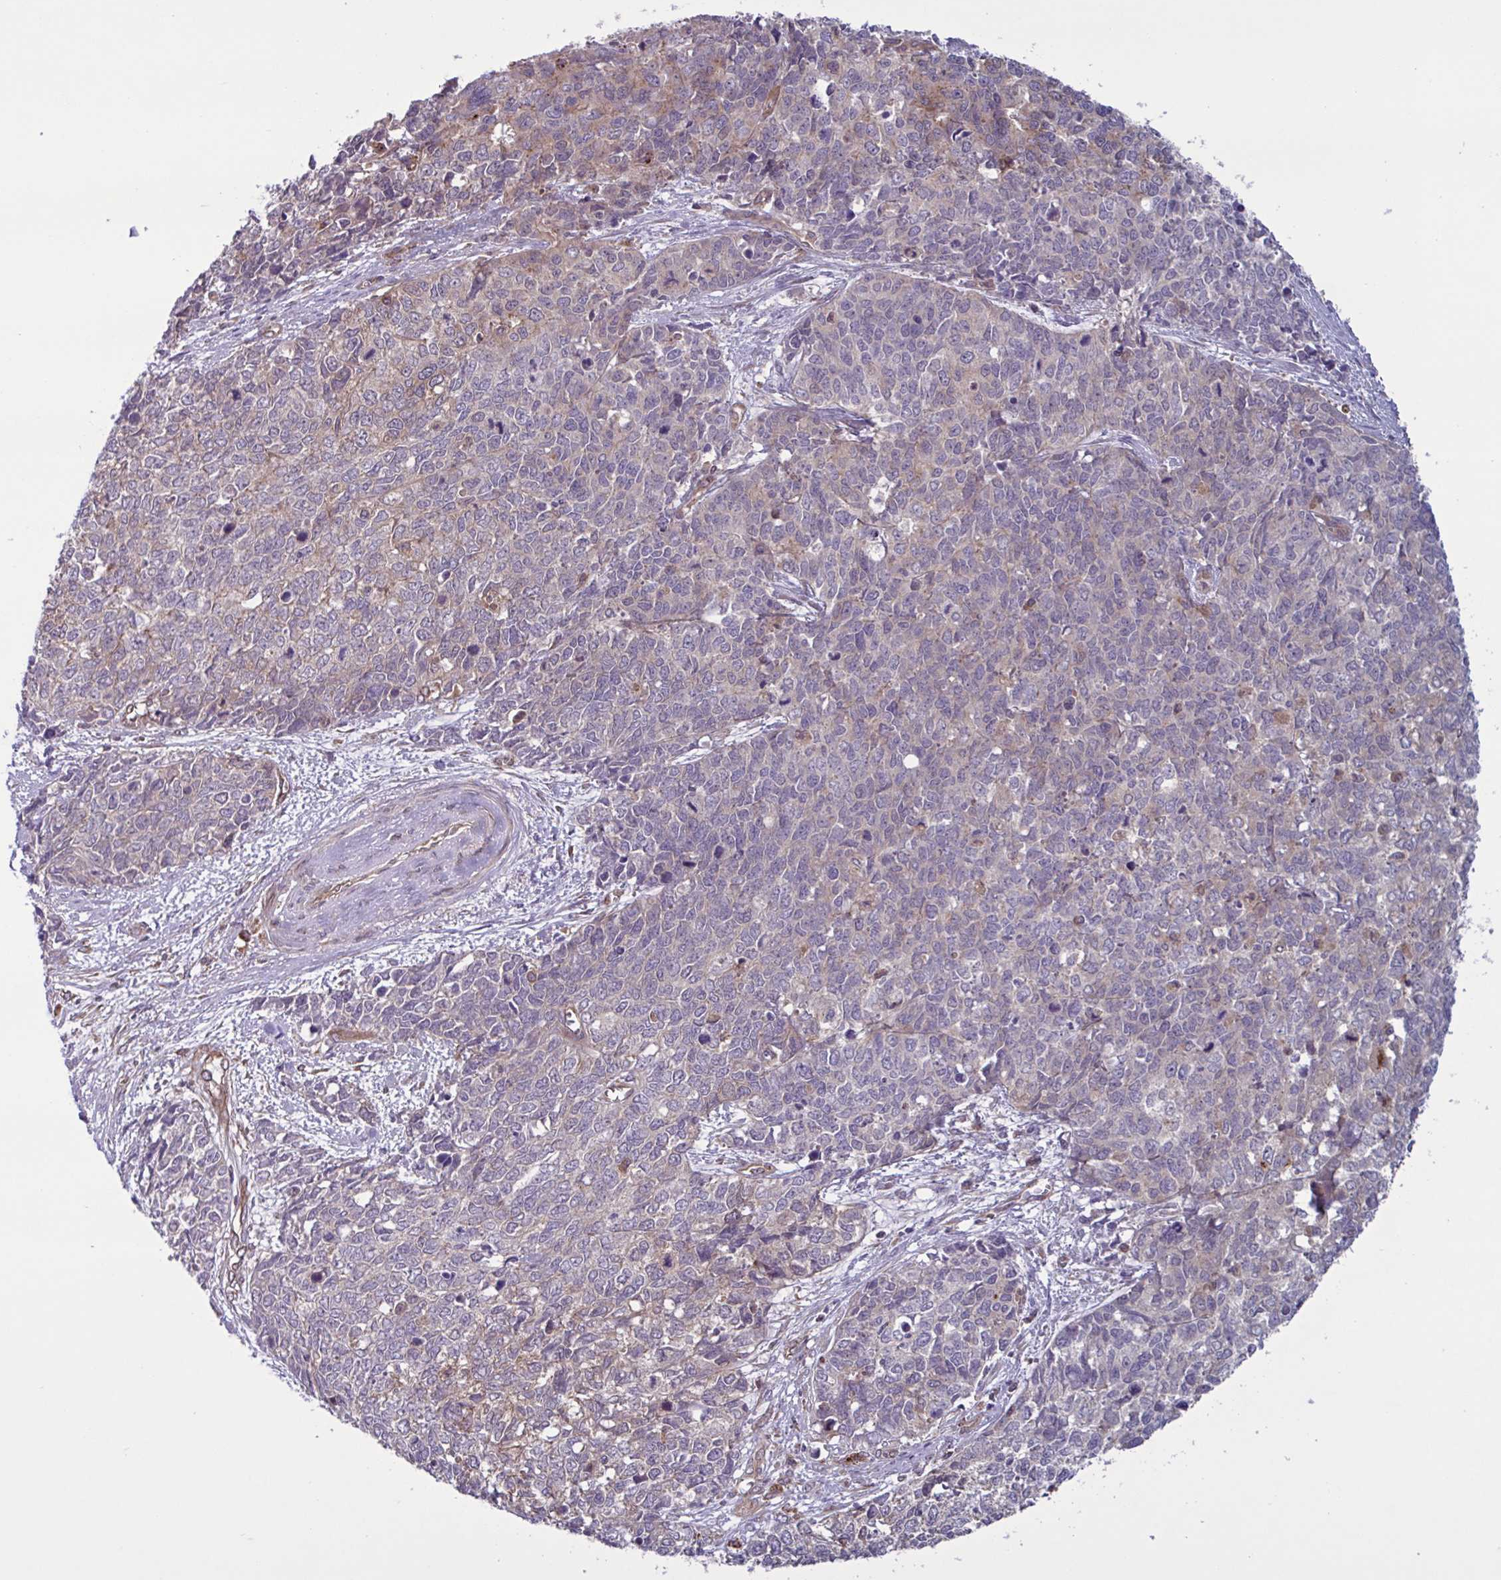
{"staining": {"intensity": "weak", "quantity": "25%-75%", "location": "cytoplasmic/membranous"}, "tissue": "cervical cancer", "cell_type": "Tumor cells", "image_type": "cancer", "snomed": [{"axis": "morphology", "description": "Adenocarcinoma, NOS"}, {"axis": "topography", "description": "Cervix"}], "caption": "Immunohistochemical staining of adenocarcinoma (cervical) shows weak cytoplasmic/membranous protein staining in approximately 25%-75% of tumor cells.", "gene": "GLTP", "patient": {"sex": "female", "age": 63}}